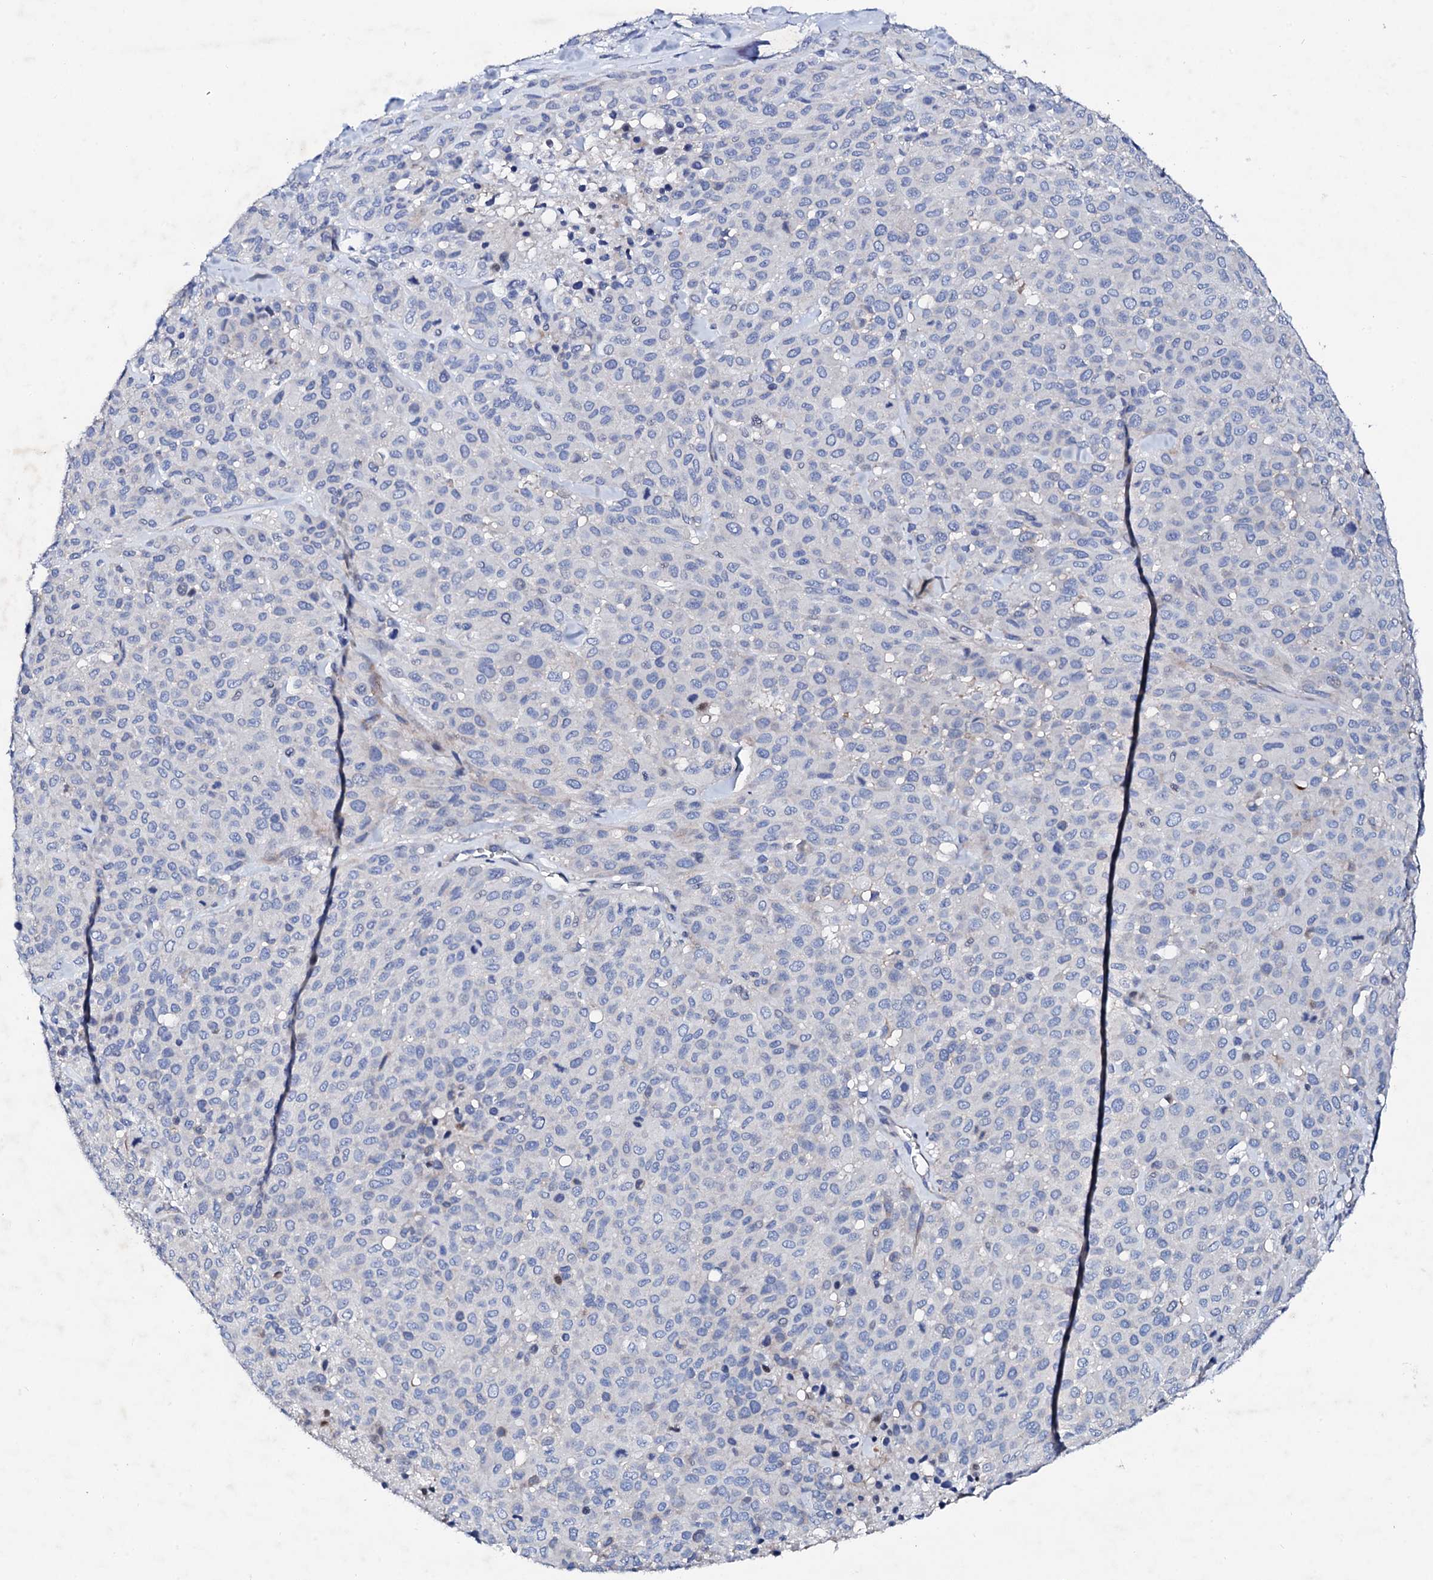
{"staining": {"intensity": "negative", "quantity": "none", "location": "none"}, "tissue": "melanoma", "cell_type": "Tumor cells", "image_type": "cancer", "snomed": [{"axis": "morphology", "description": "Malignant melanoma, Metastatic site"}, {"axis": "topography", "description": "Skin"}], "caption": "The histopathology image displays no staining of tumor cells in malignant melanoma (metastatic site).", "gene": "TRDN", "patient": {"sex": "female", "age": 81}}